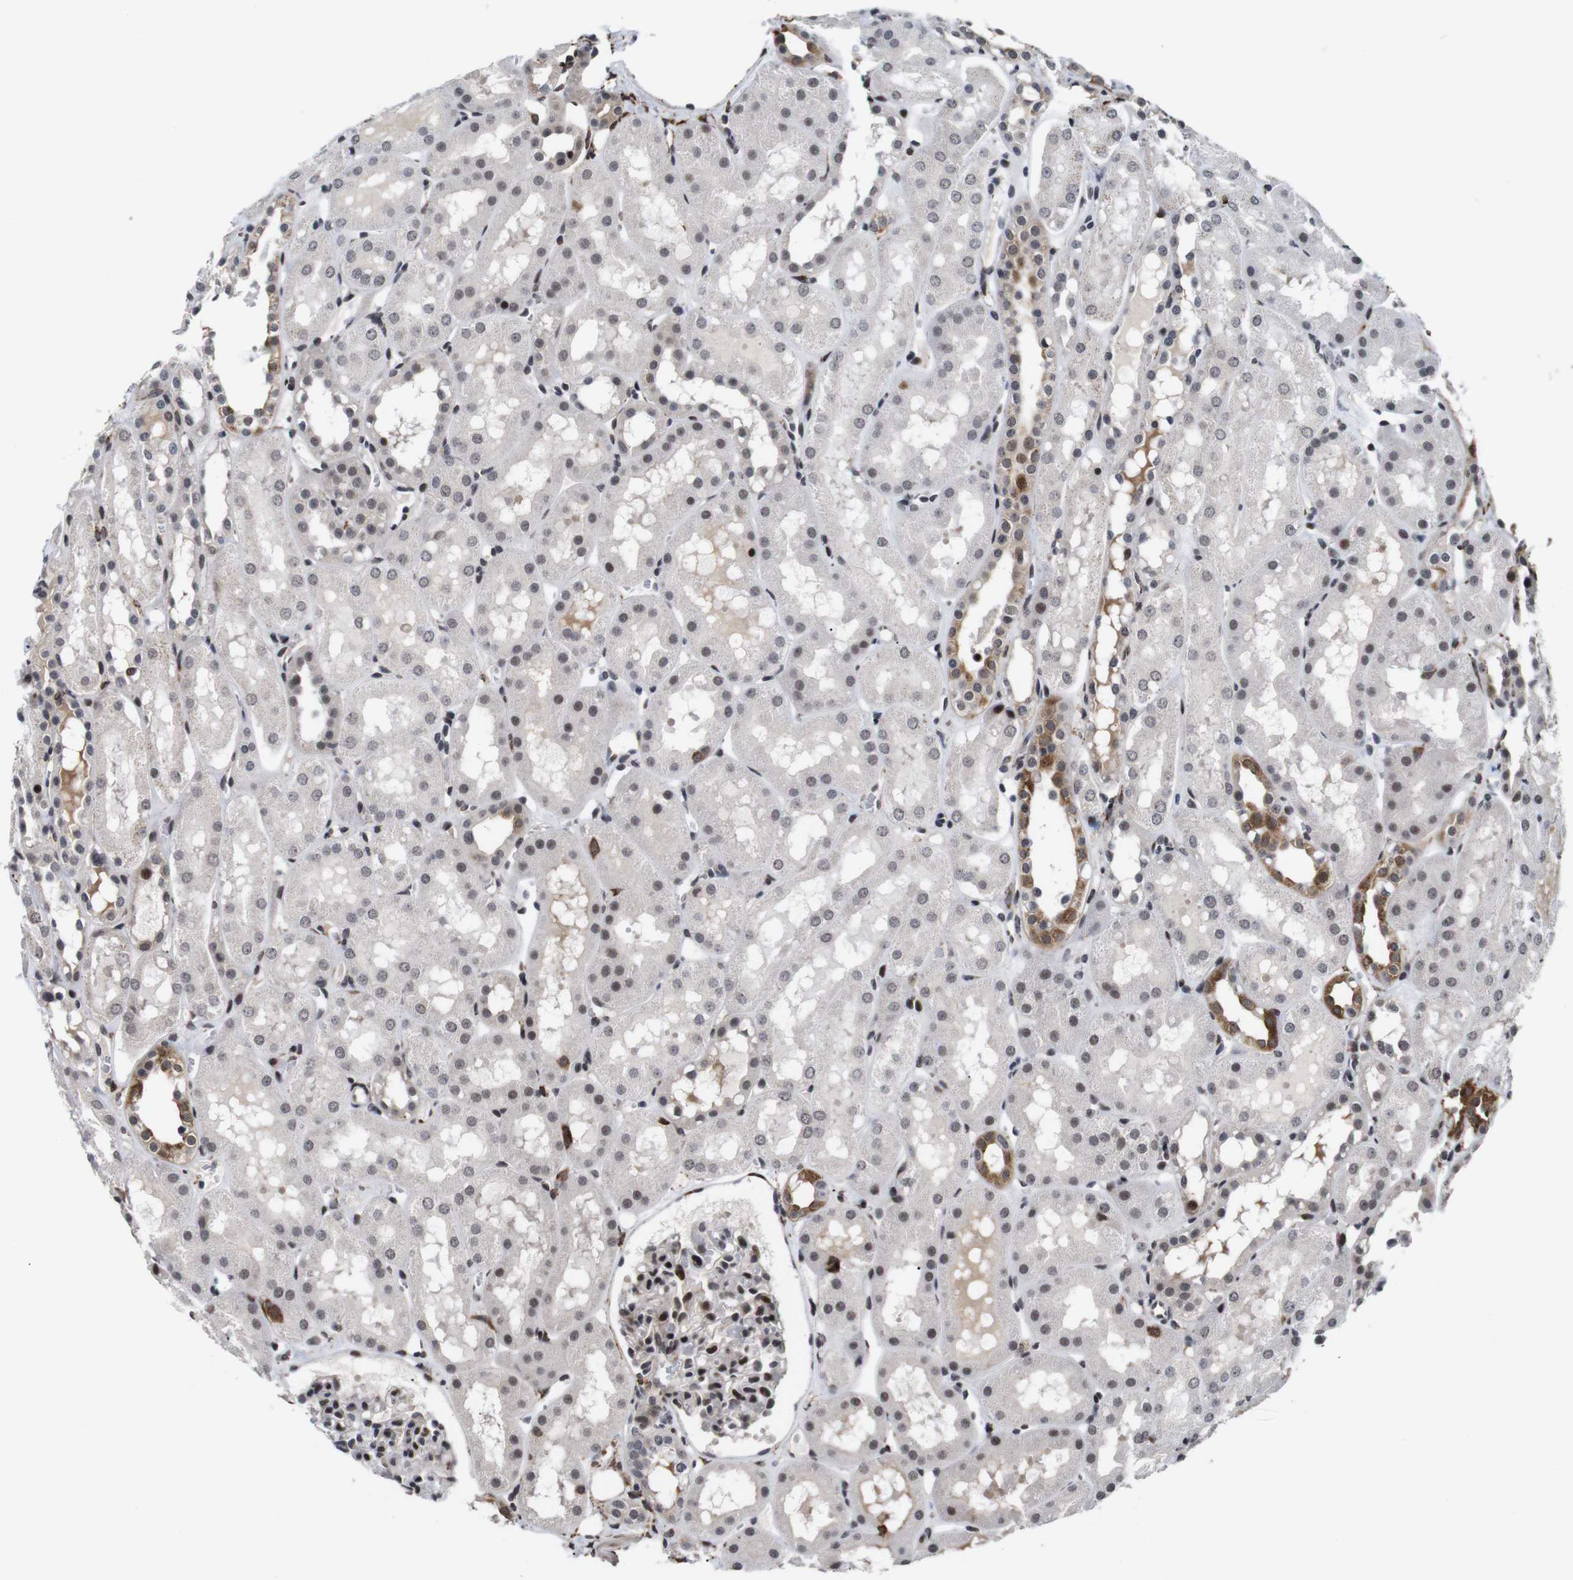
{"staining": {"intensity": "strong", "quantity": "<25%", "location": "nuclear"}, "tissue": "kidney", "cell_type": "Cells in glomeruli", "image_type": "normal", "snomed": [{"axis": "morphology", "description": "Normal tissue, NOS"}, {"axis": "topography", "description": "Kidney"}, {"axis": "topography", "description": "Urinary bladder"}], "caption": "An image of kidney stained for a protein exhibits strong nuclear brown staining in cells in glomeruli.", "gene": "EIF4G1", "patient": {"sex": "male", "age": 16}}